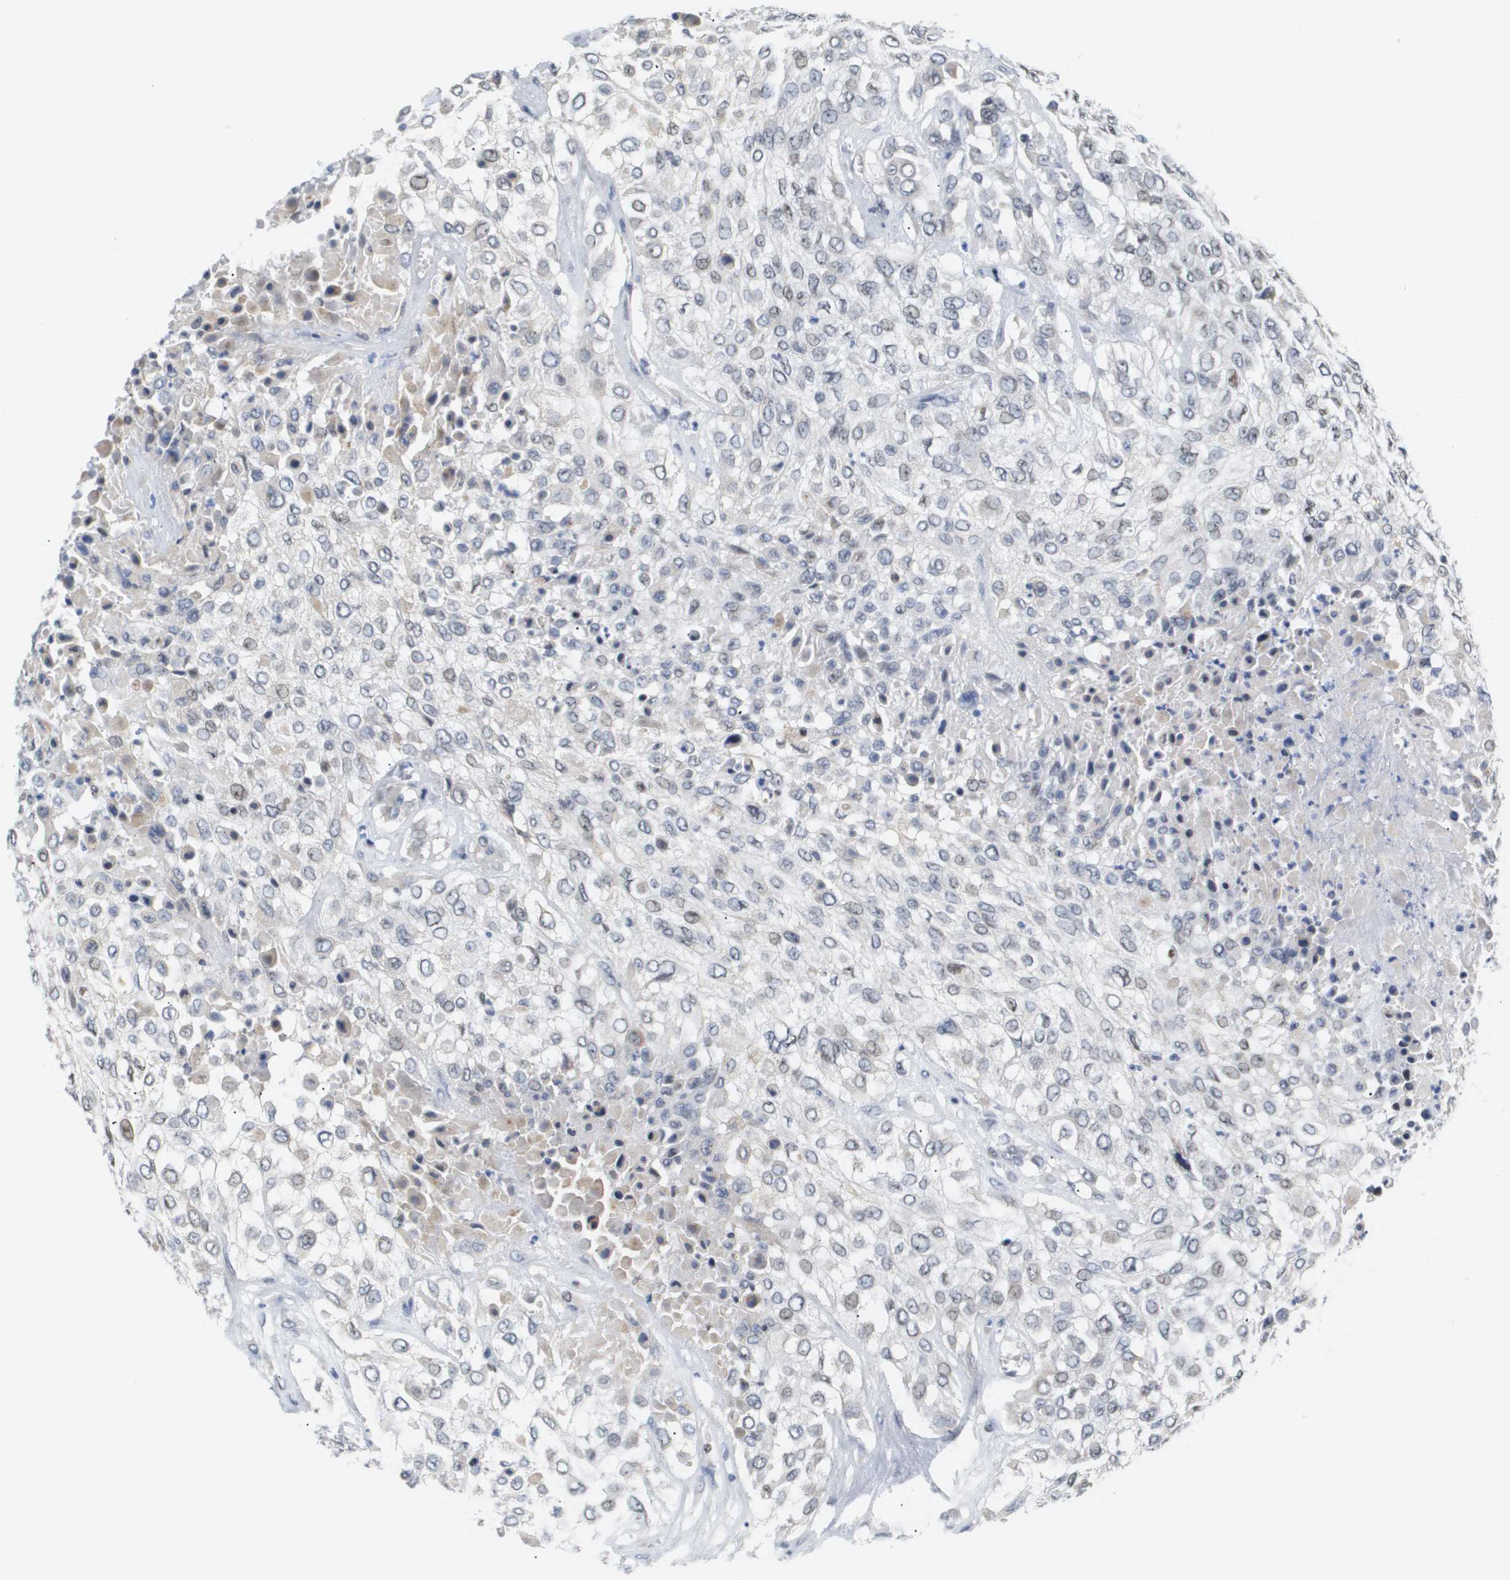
{"staining": {"intensity": "negative", "quantity": "none", "location": "none"}, "tissue": "urothelial cancer", "cell_type": "Tumor cells", "image_type": "cancer", "snomed": [{"axis": "morphology", "description": "Urothelial carcinoma, High grade"}, {"axis": "topography", "description": "Urinary bladder"}], "caption": "The immunohistochemistry image has no significant expression in tumor cells of high-grade urothelial carcinoma tissue. (DAB immunohistochemistry (IHC) visualized using brightfield microscopy, high magnification).", "gene": "PPARD", "patient": {"sex": "male", "age": 57}}